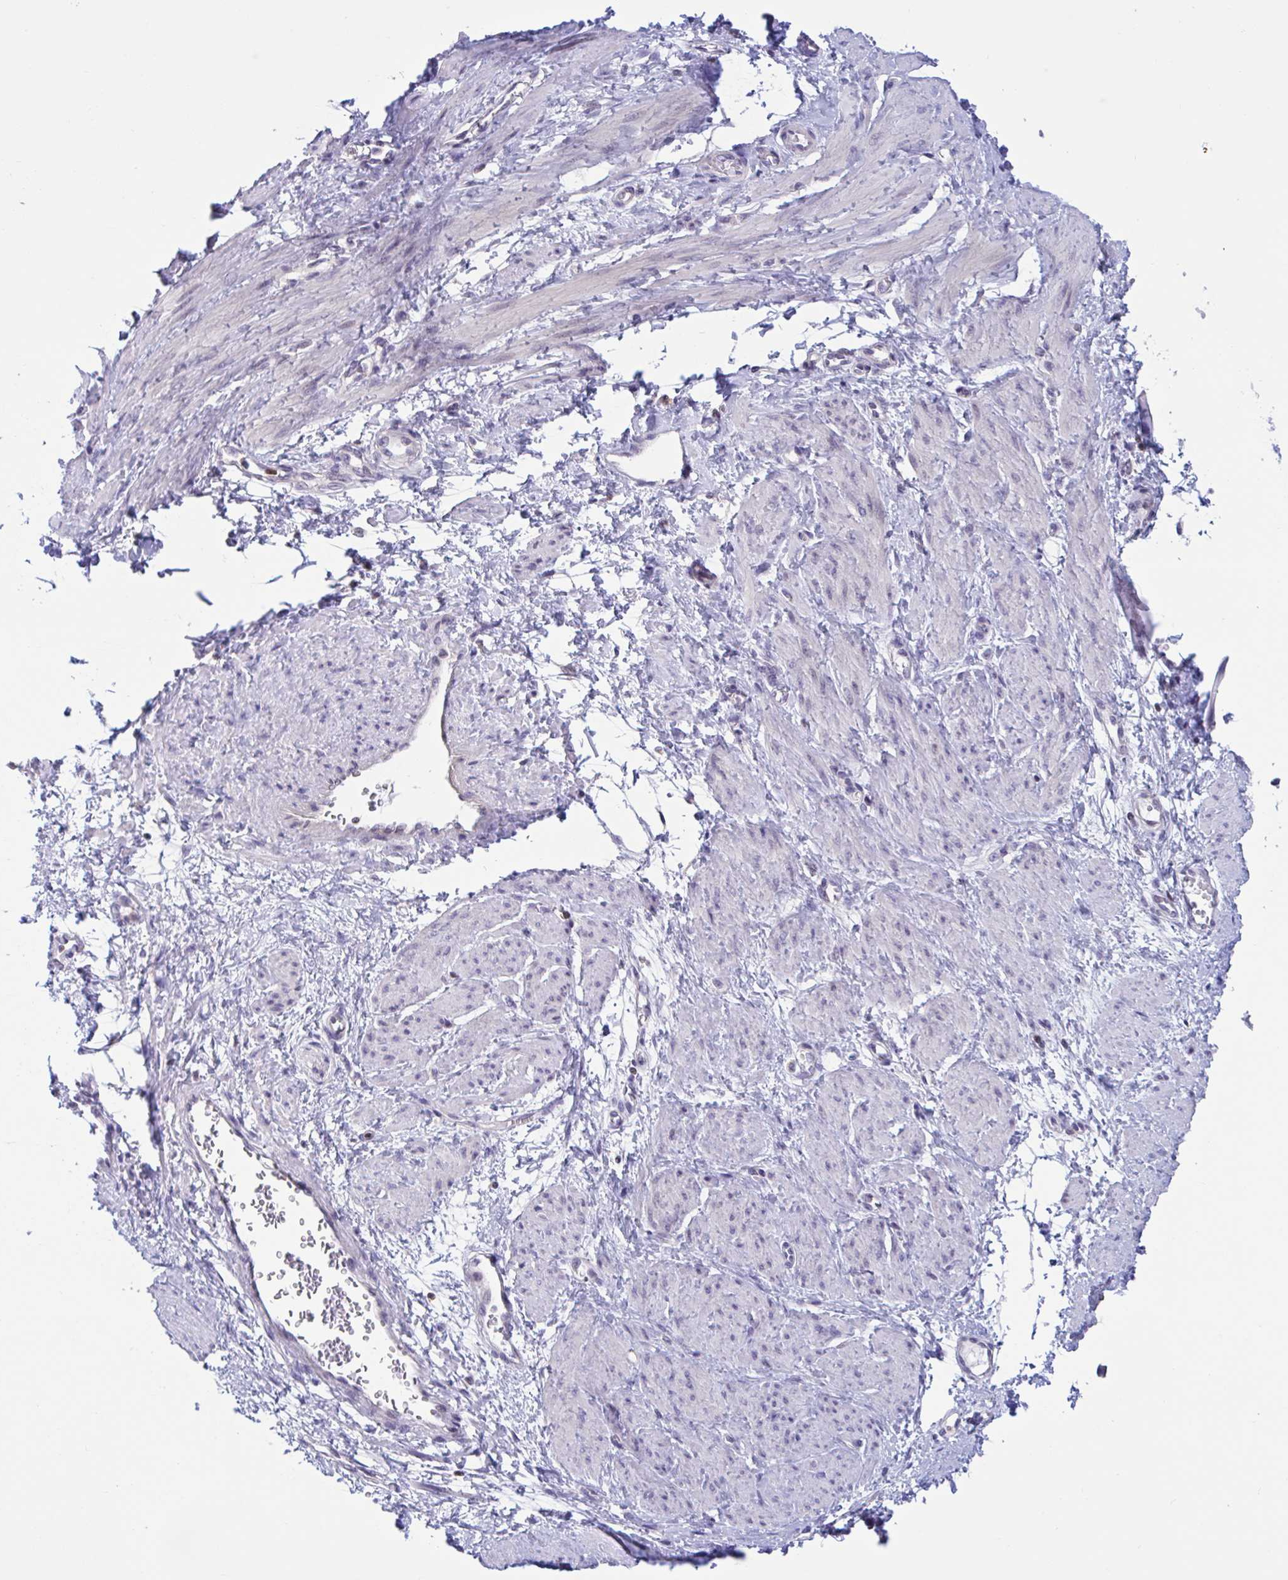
{"staining": {"intensity": "negative", "quantity": "none", "location": "none"}, "tissue": "smooth muscle", "cell_type": "Smooth muscle cells", "image_type": "normal", "snomed": [{"axis": "morphology", "description": "Normal tissue, NOS"}, {"axis": "topography", "description": "Smooth muscle"}, {"axis": "topography", "description": "Uterus"}], "caption": "This micrograph is of unremarkable smooth muscle stained with immunohistochemistry (IHC) to label a protein in brown with the nuclei are counter-stained blue. There is no expression in smooth muscle cells. Nuclei are stained in blue.", "gene": "SNX11", "patient": {"sex": "female", "age": 39}}